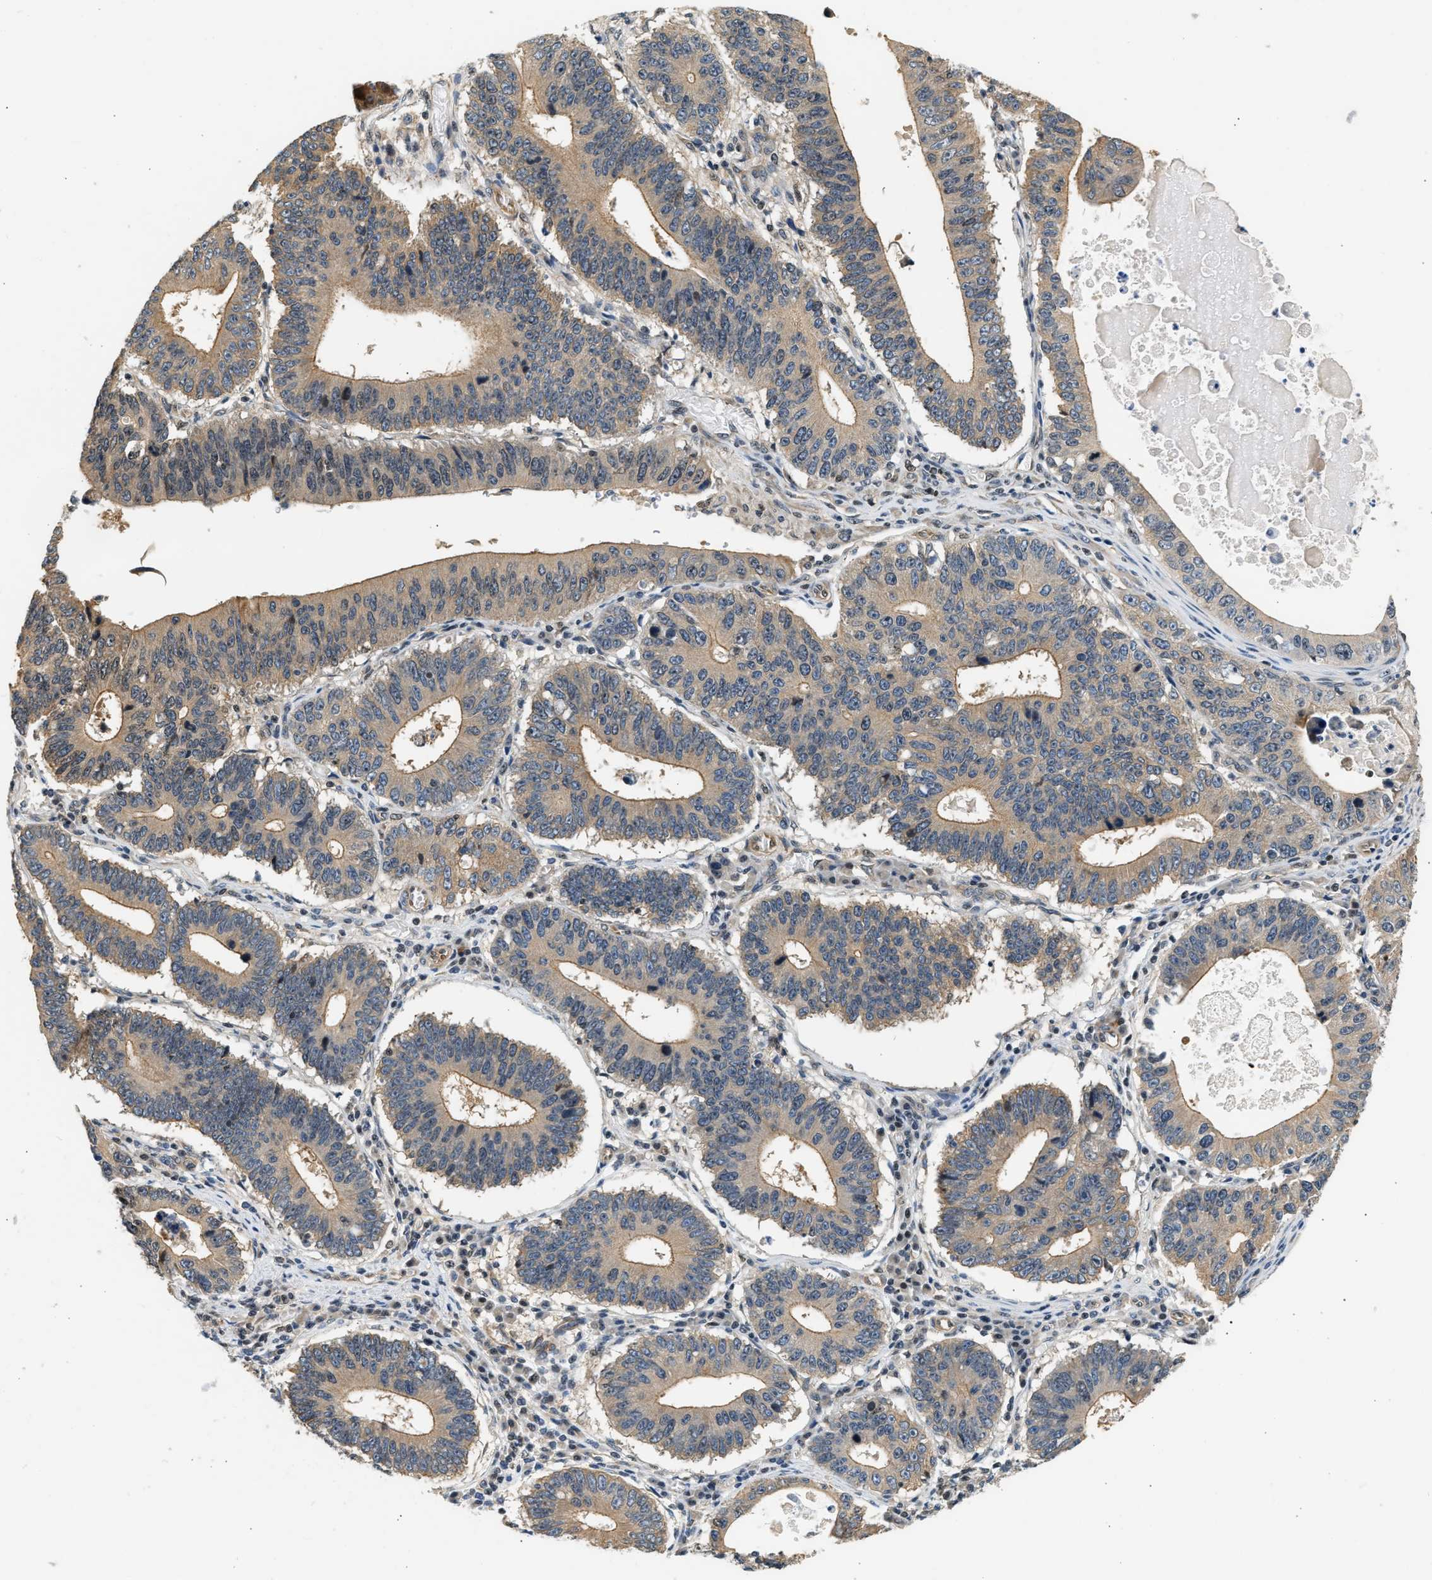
{"staining": {"intensity": "weak", "quantity": ">75%", "location": "cytoplasmic/membranous"}, "tissue": "stomach cancer", "cell_type": "Tumor cells", "image_type": "cancer", "snomed": [{"axis": "morphology", "description": "Adenocarcinoma, NOS"}, {"axis": "topography", "description": "Stomach"}], "caption": "A brown stain highlights weak cytoplasmic/membranous expression of a protein in human stomach cancer tumor cells. (brown staining indicates protein expression, while blue staining denotes nuclei).", "gene": "WDR31", "patient": {"sex": "male", "age": 59}}